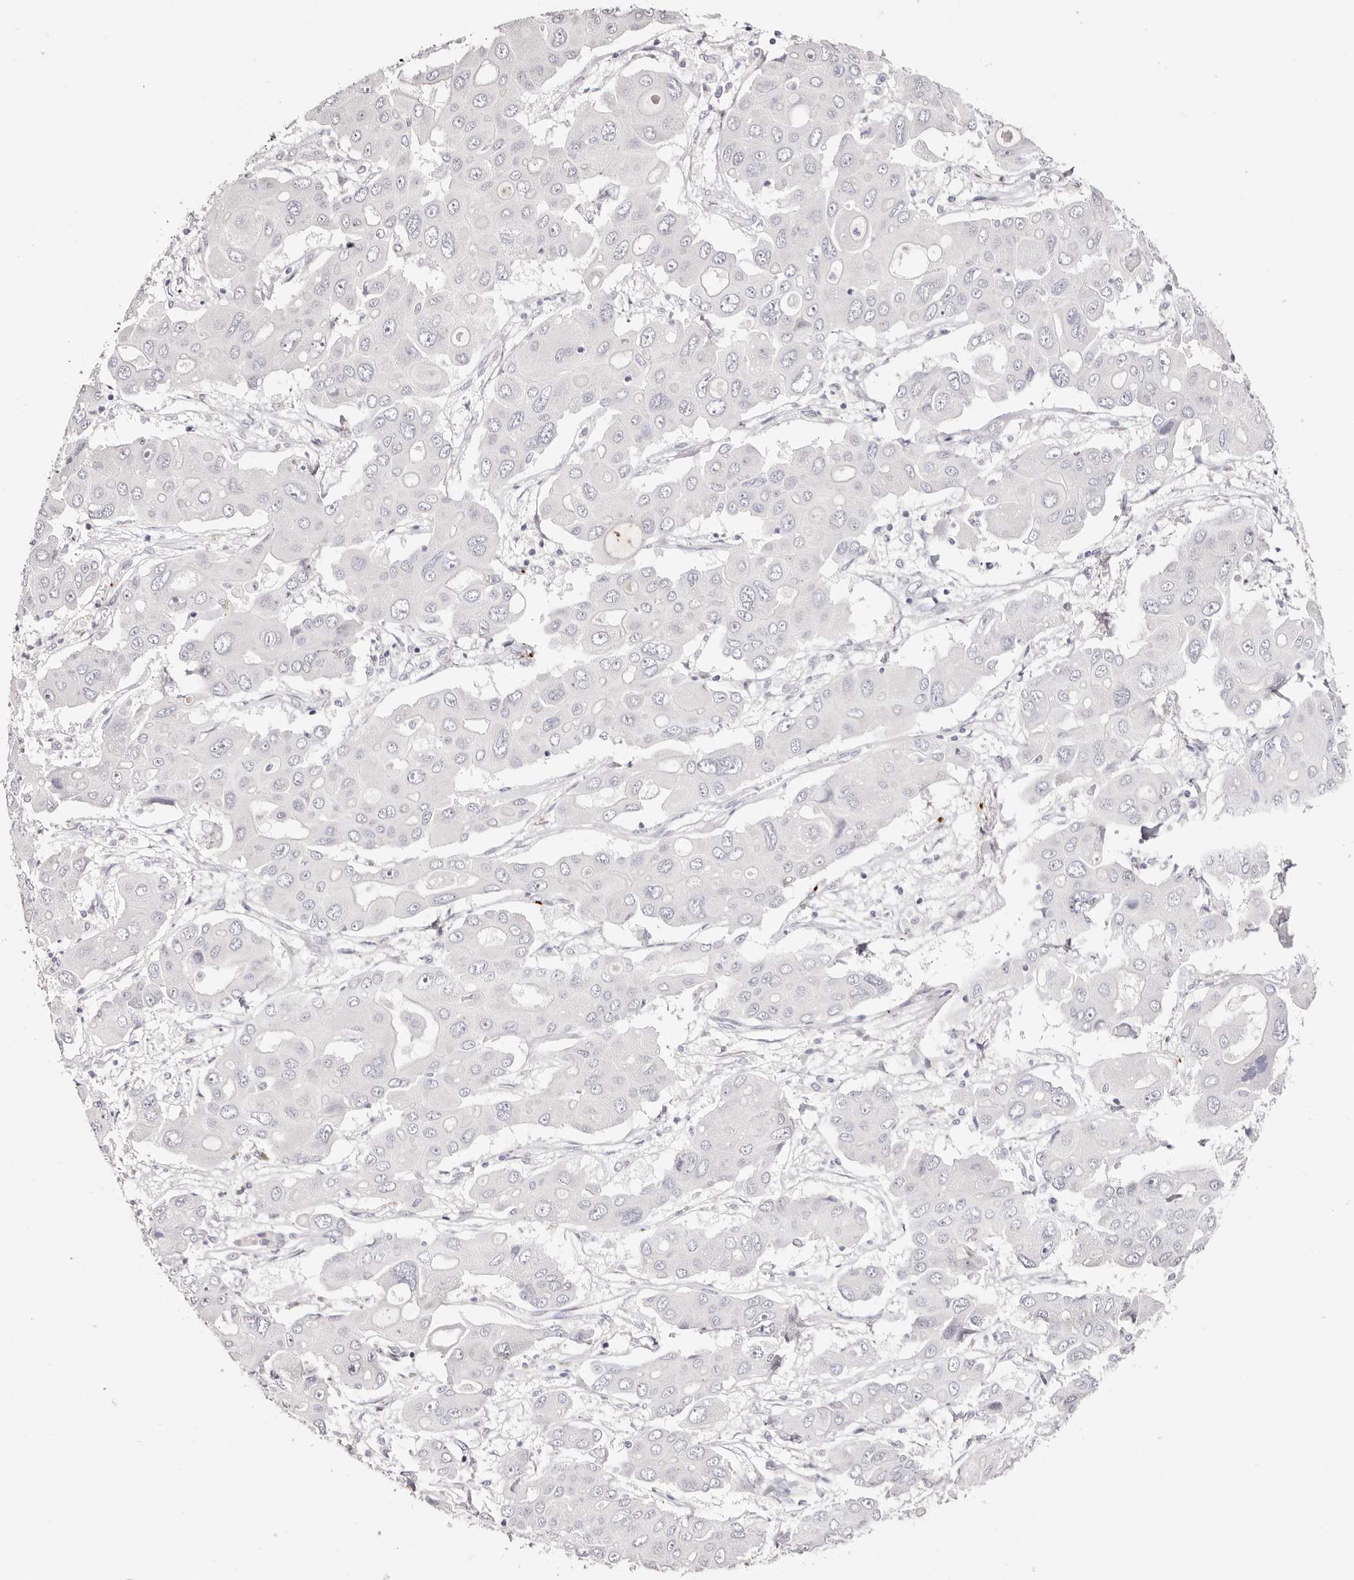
{"staining": {"intensity": "negative", "quantity": "none", "location": "none"}, "tissue": "liver cancer", "cell_type": "Tumor cells", "image_type": "cancer", "snomed": [{"axis": "morphology", "description": "Cholangiocarcinoma"}, {"axis": "topography", "description": "Liver"}], "caption": "This is an IHC micrograph of liver cancer (cholangiocarcinoma). There is no positivity in tumor cells.", "gene": "PF4", "patient": {"sex": "male", "age": 67}}